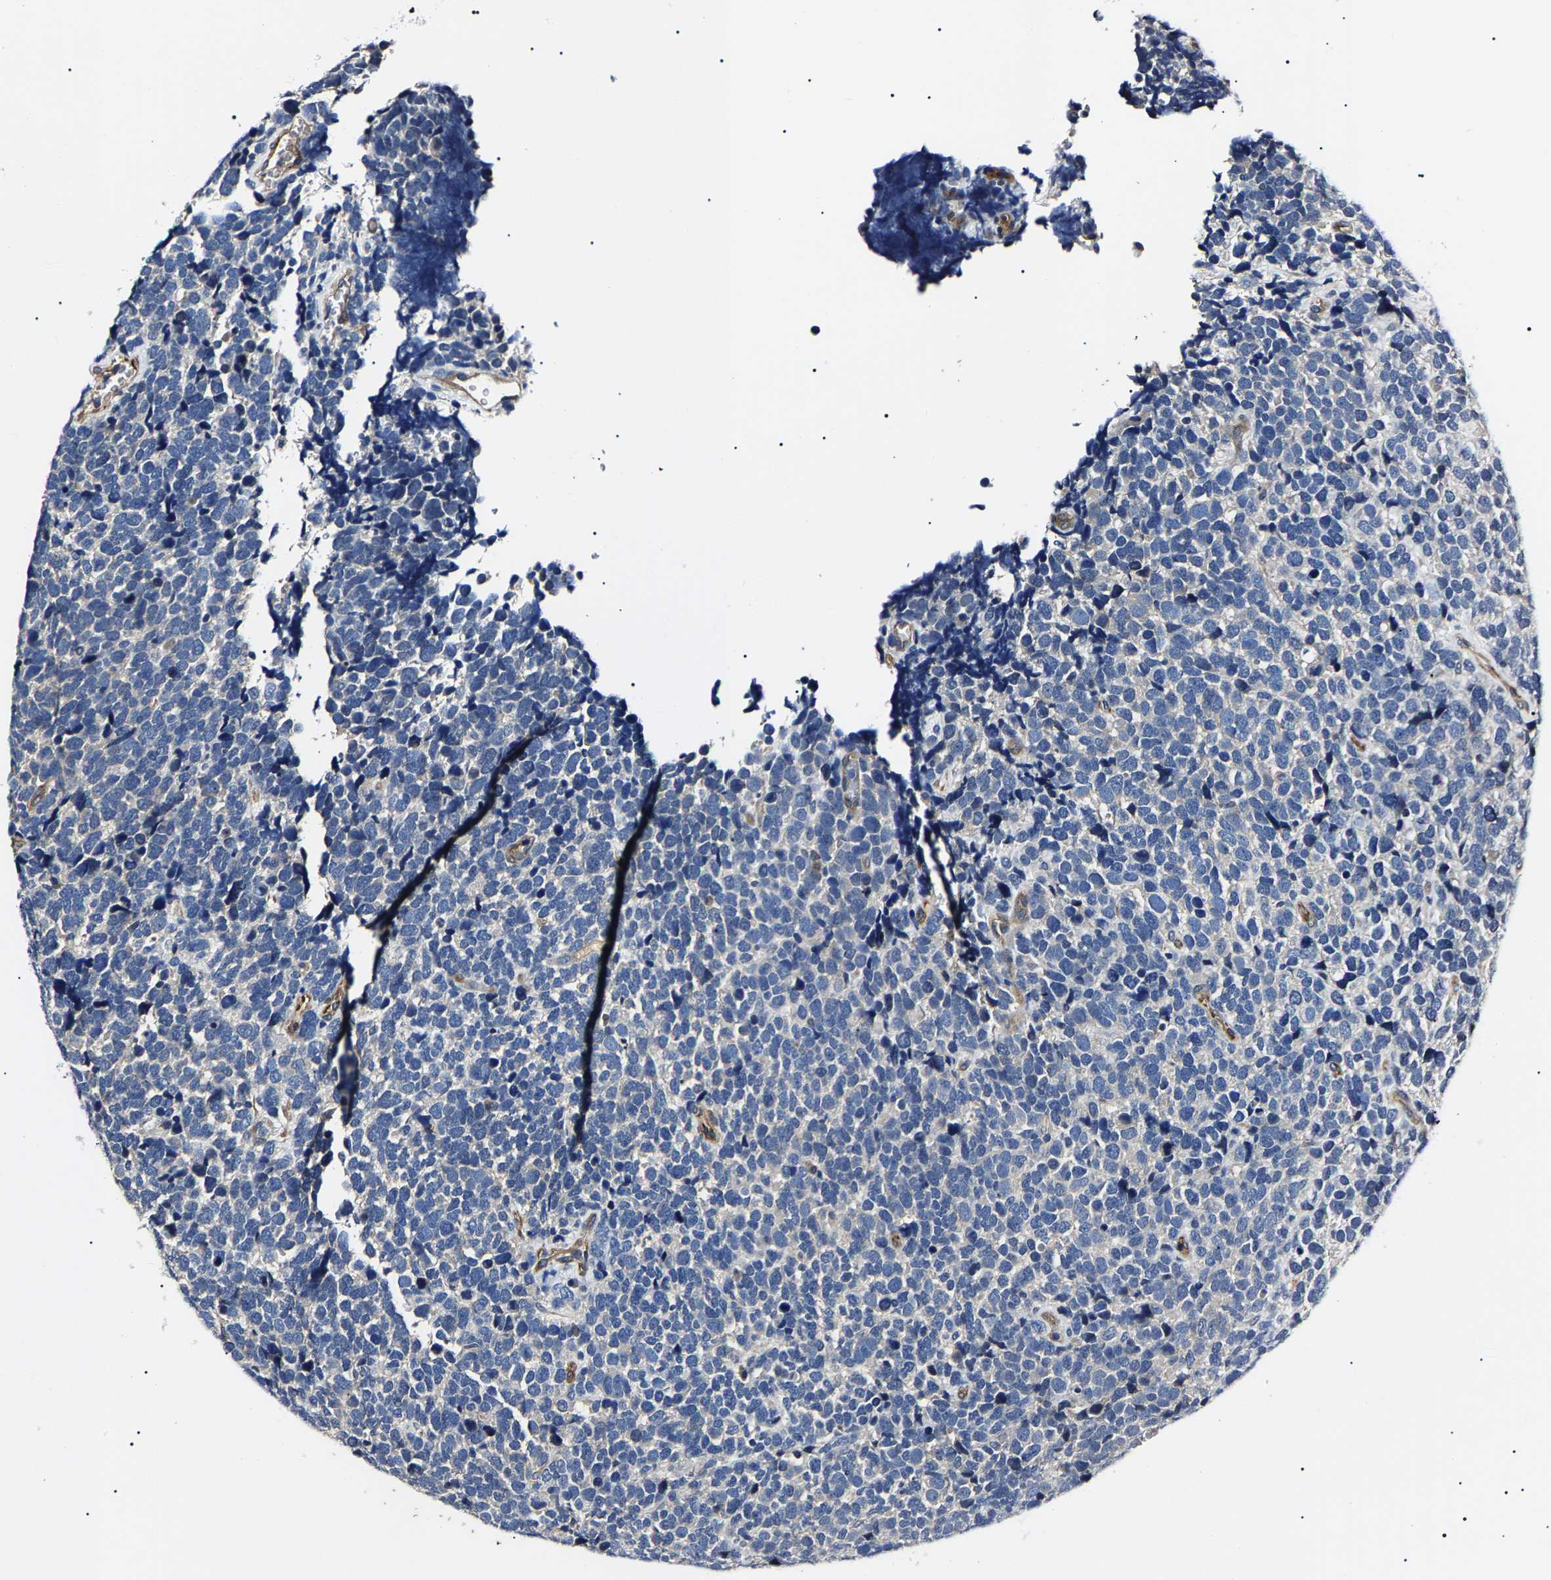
{"staining": {"intensity": "negative", "quantity": "none", "location": "none"}, "tissue": "urothelial cancer", "cell_type": "Tumor cells", "image_type": "cancer", "snomed": [{"axis": "morphology", "description": "Urothelial carcinoma, High grade"}, {"axis": "topography", "description": "Urinary bladder"}], "caption": "Urothelial cancer was stained to show a protein in brown. There is no significant staining in tumor cells.", "gene": "KLHL42", "patient": {"sex": "female", "age": 82}}